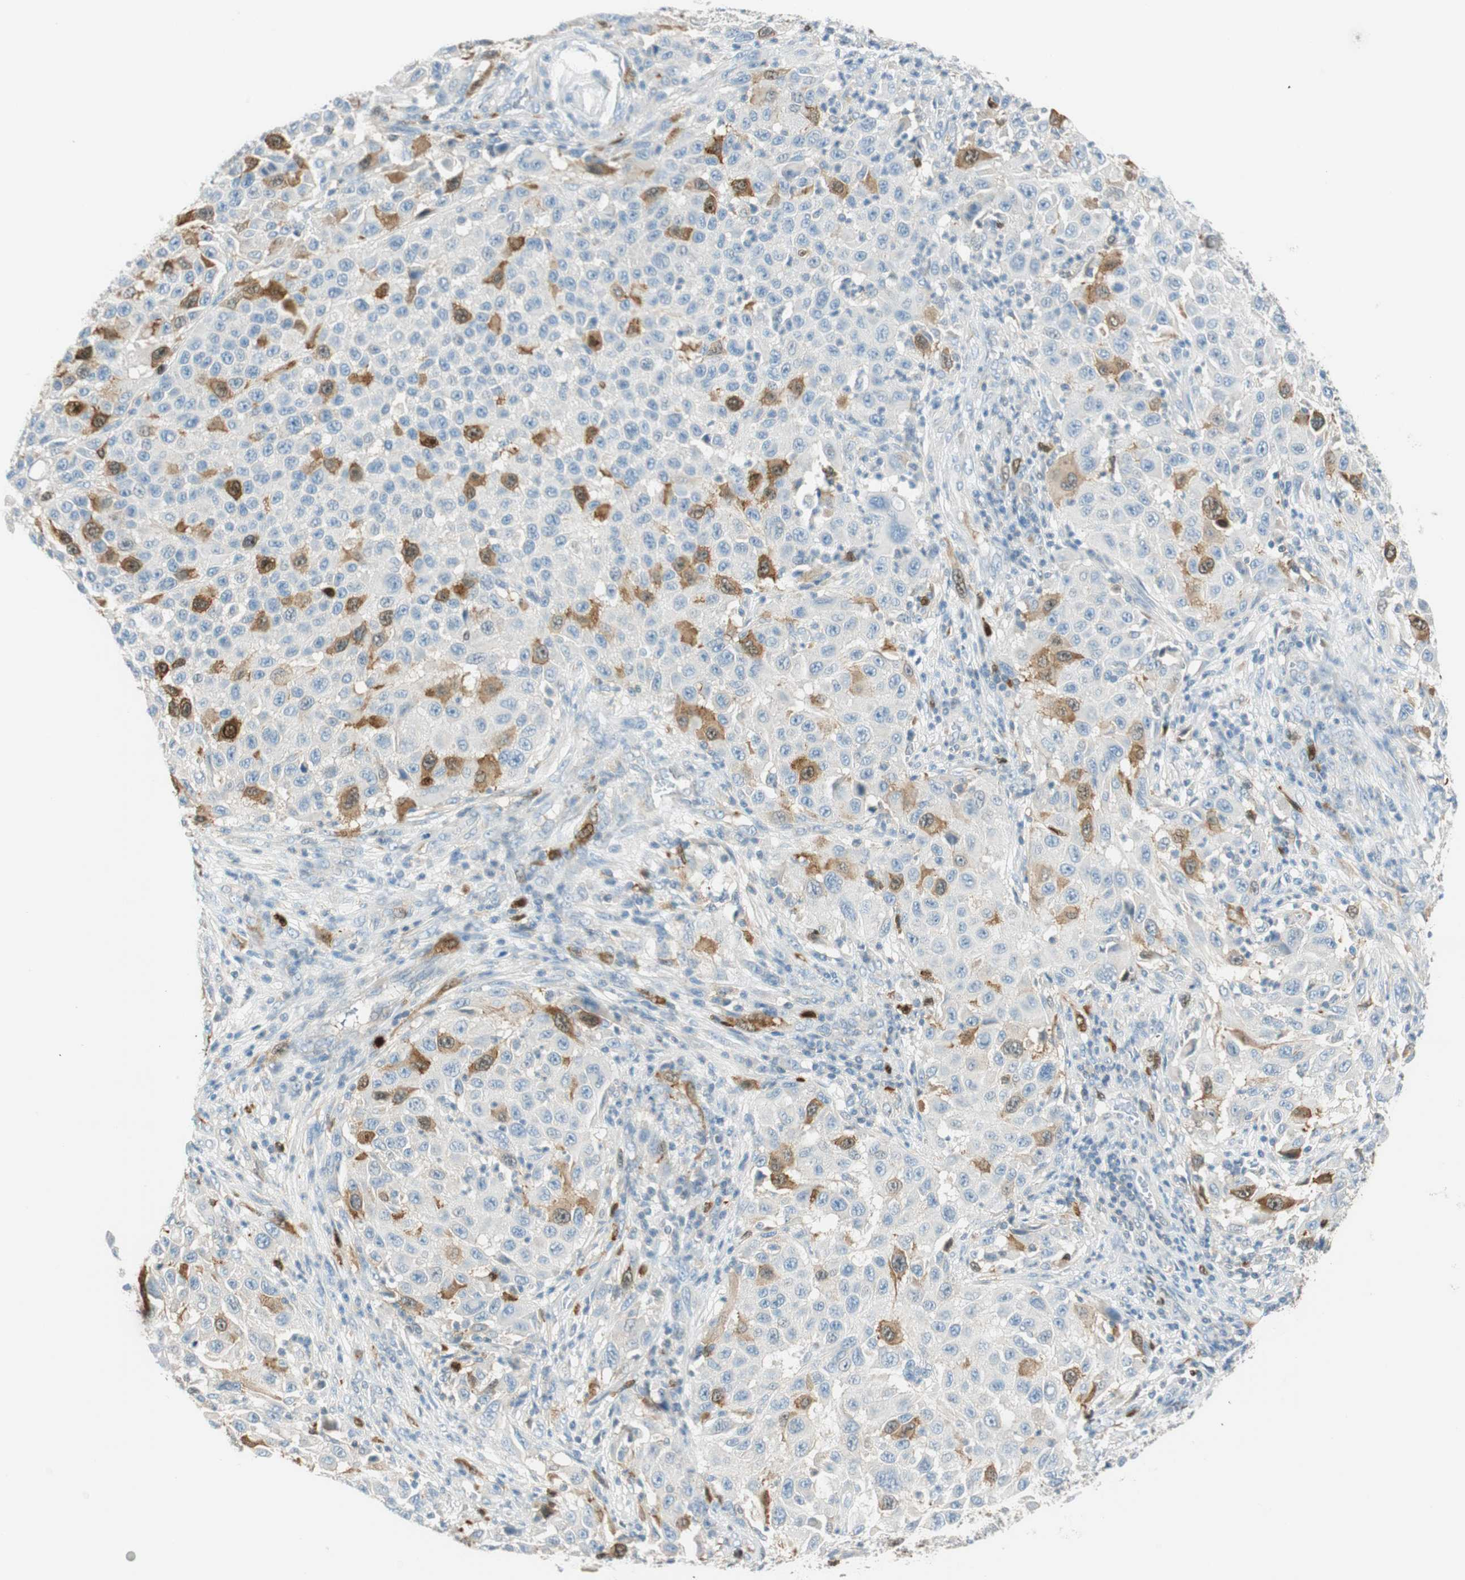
{"staining": {"intensity": "moderate", "quantity": "<25%", "location": "cytoplasmic/membranous"}, "tissue": "melanoma", "cell_type": "Tumor cells", "image_type": "cancer", "snomed": [{"axis": "morphology", "description": "Malignant melanoma, Metastatic site"}, {"axis": "topography", "description": "Lymph node"}], "caption": "Moderate cytoplasmic/membranous expression for a protein is present in about <25% of tumor cells of melanoma using immunohistochemistry (IHC).", "gene": "PTTG1", "patient": {"sex": "male", "age": 61}}